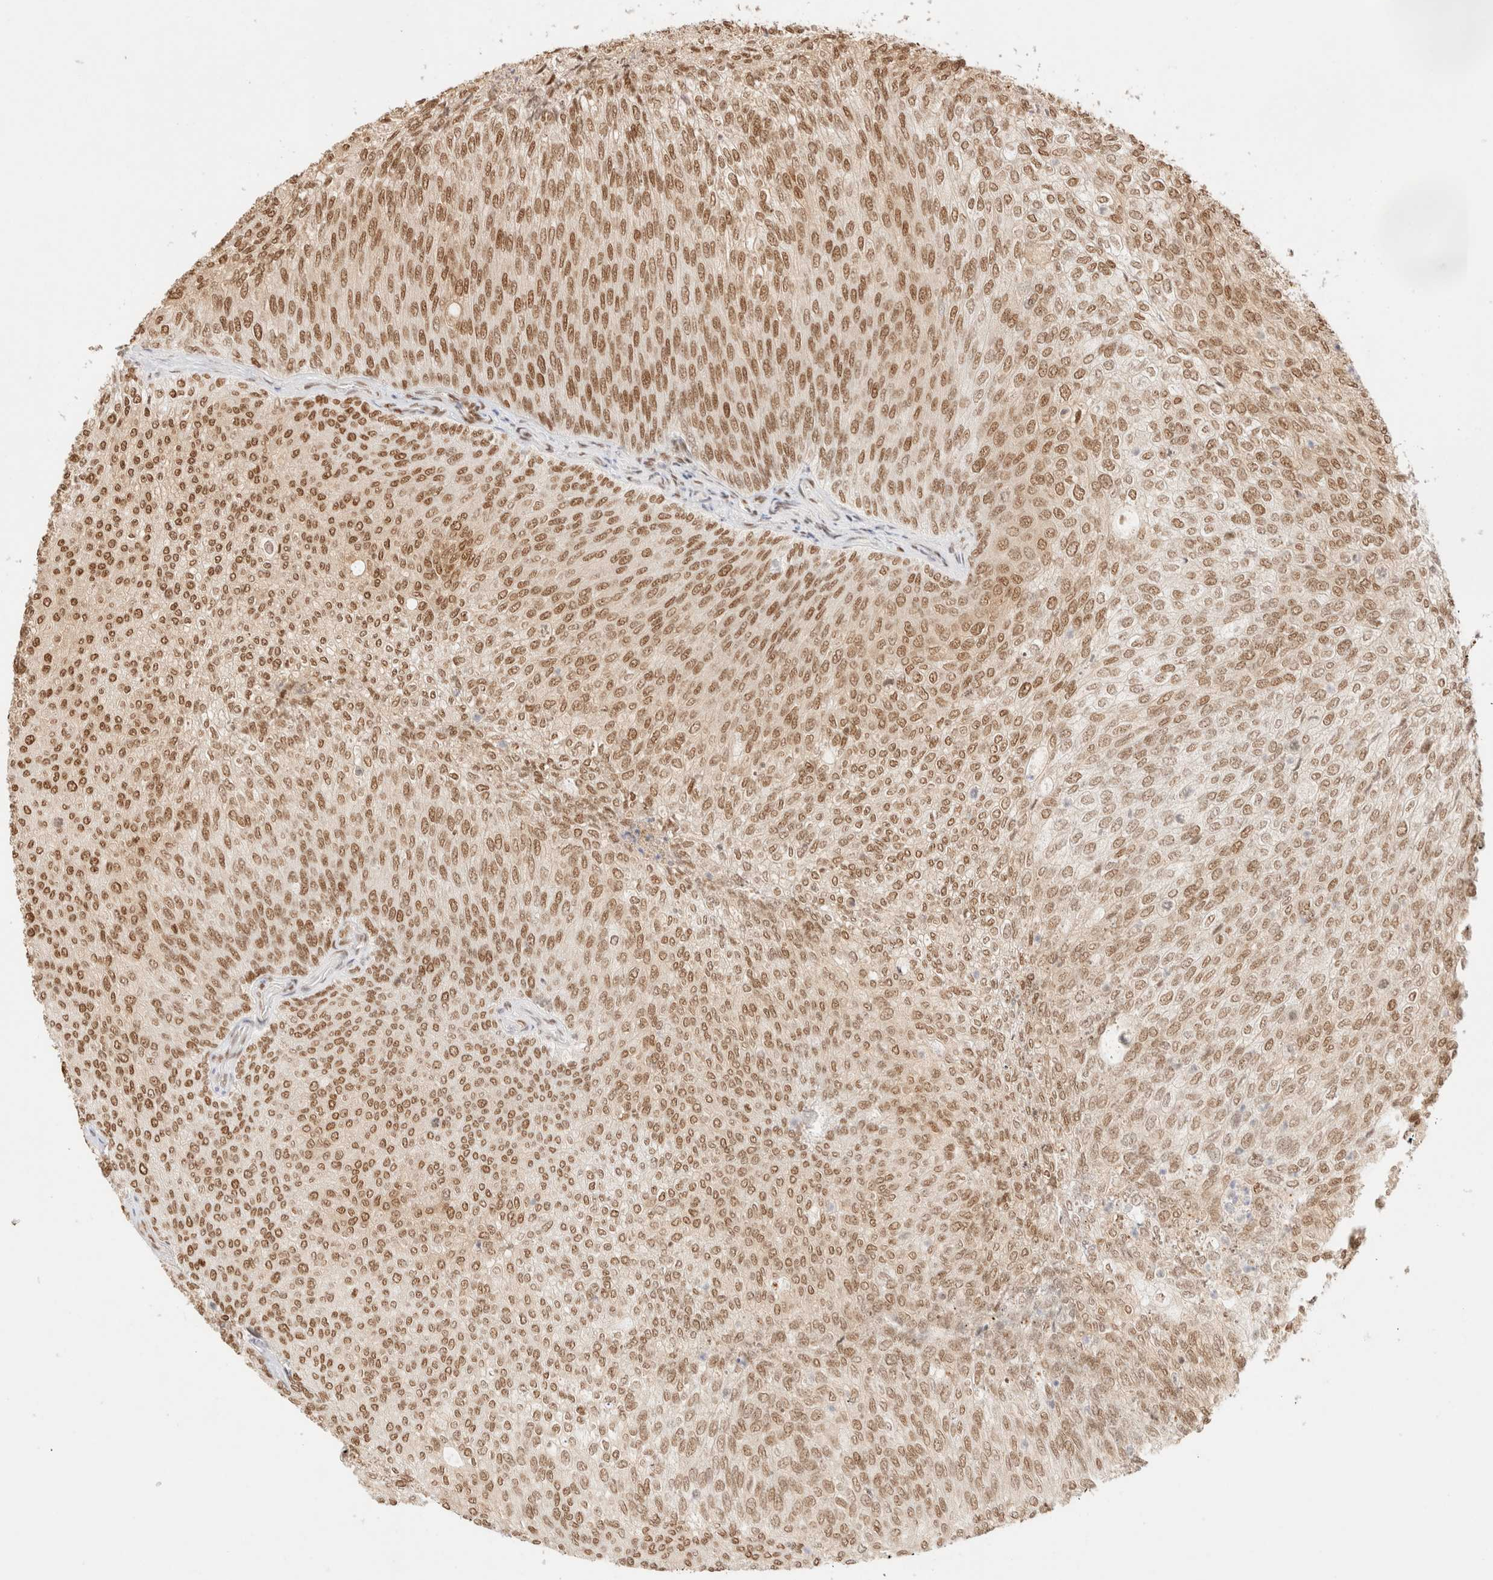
{"staining": {"intensity": "moderate", "quantity": ">75%", "location": "nuclear"}, "tissue": "urothelial cancer", "cell_type": "Tumor cells", "image_type": "cancer", "snomed": [{"axis": "morphology", "description": "Urothelial carcinoma, Low grade"}, {"axis": "topography", "description": "Urinary bladder"}], "caption": "Immunohistochemistry (IHC) histopathology image of neoplastic tissue: human urothelial carcinoma (low-grade) stained using immunohistochemistry reveals medium levels of moderate protein expression localized specifically in the nuclear of tumor cells, appearing as a nuclear brown color.", "gene": "ZNF768", "patient": {"sex": "female", "age": 79}}